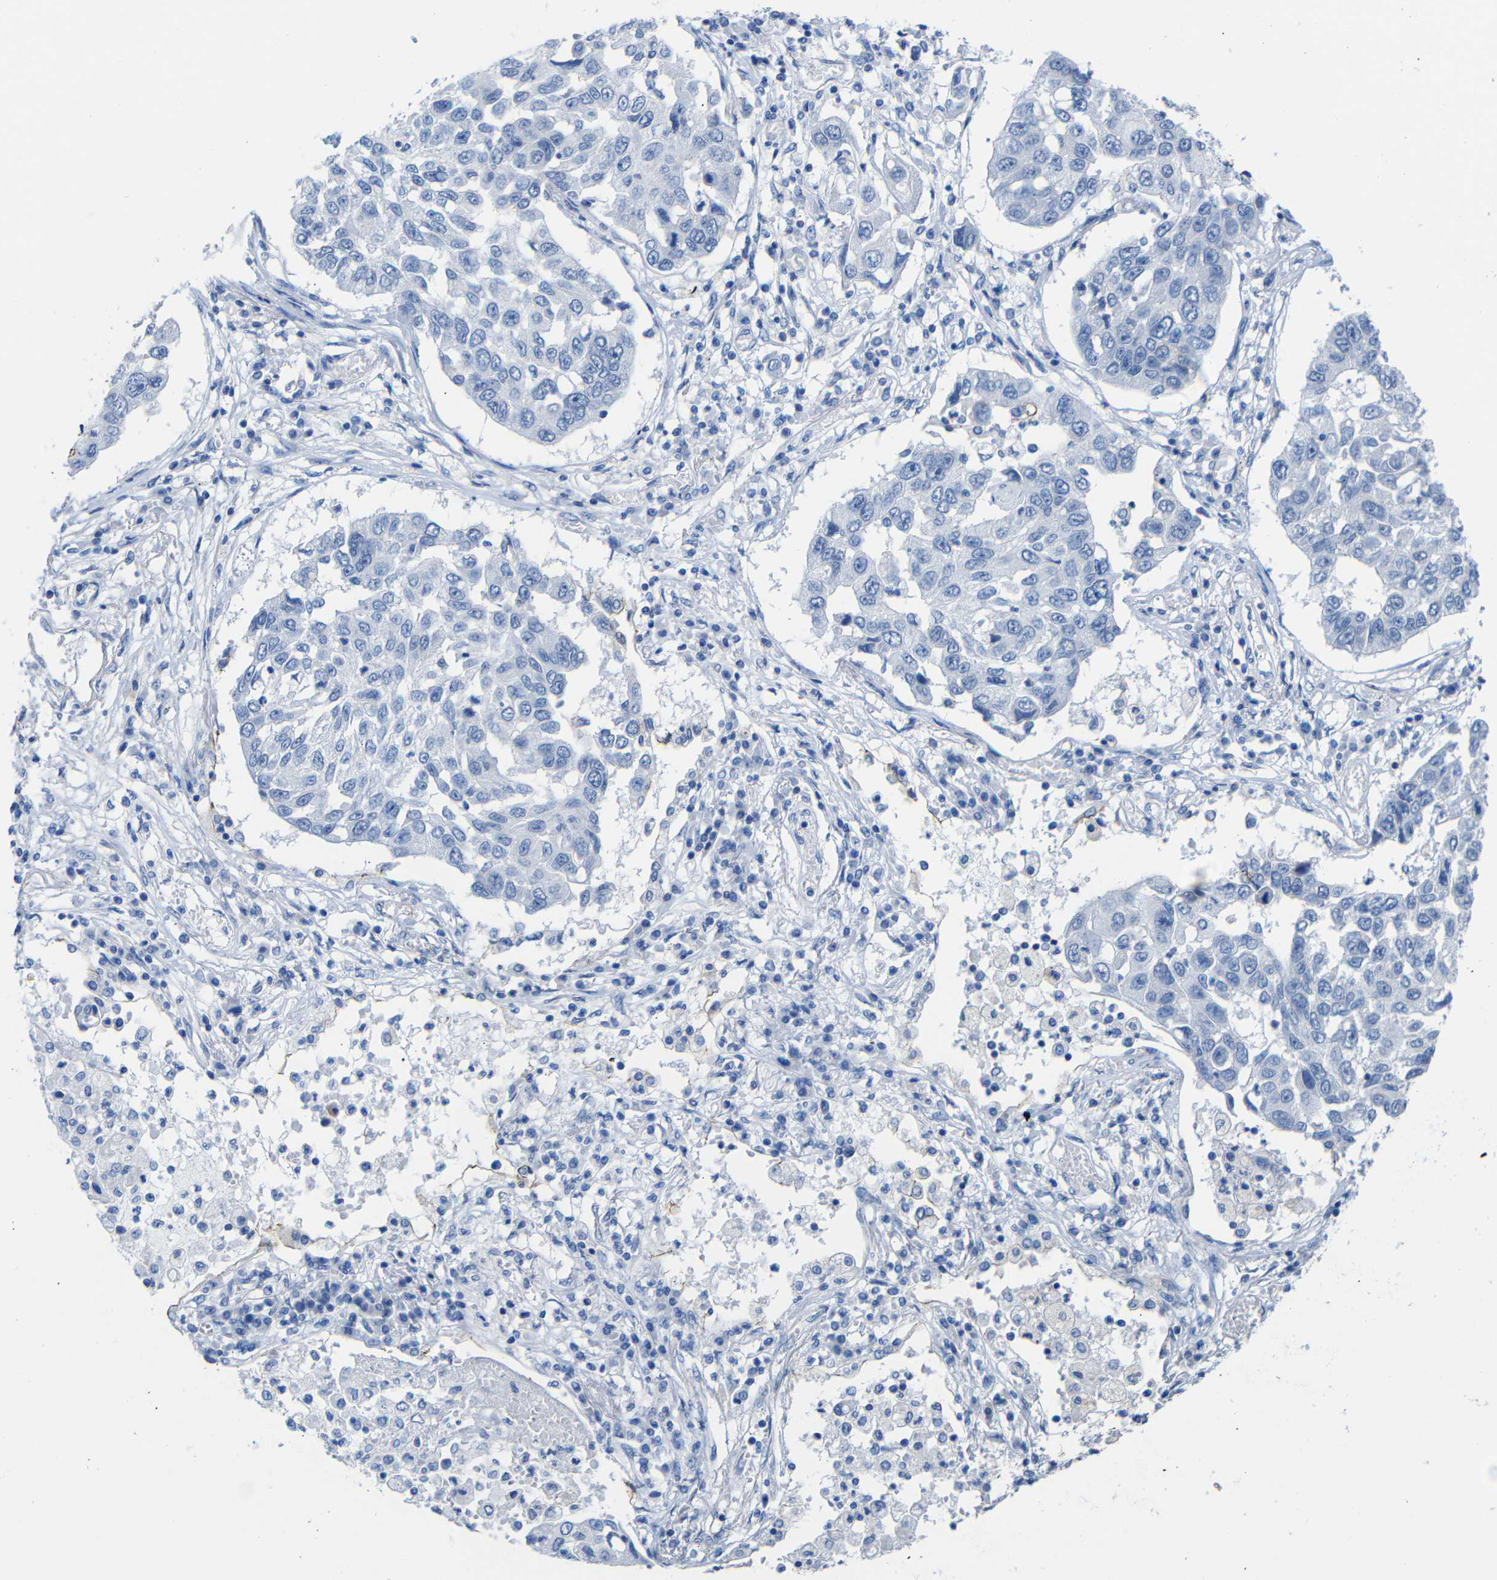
{"staining": {"intensity": "negative", "quantity": "none", "location": "none"}, "tissue": "lung cancer", "cell_type": "Tumor cells", "image_type": "cancer", "snomed": [{"axis": "morphology", "description": "Squamous cell carcinoma, NOS"}, {"axis": "topography", "description": "Lung"}], "caption": "Tumor cells are negative for protein expression in human lung squamous cell carcinoma.", "gene": "CGNL1", "patient": {"sex": "male", "age": 71}}